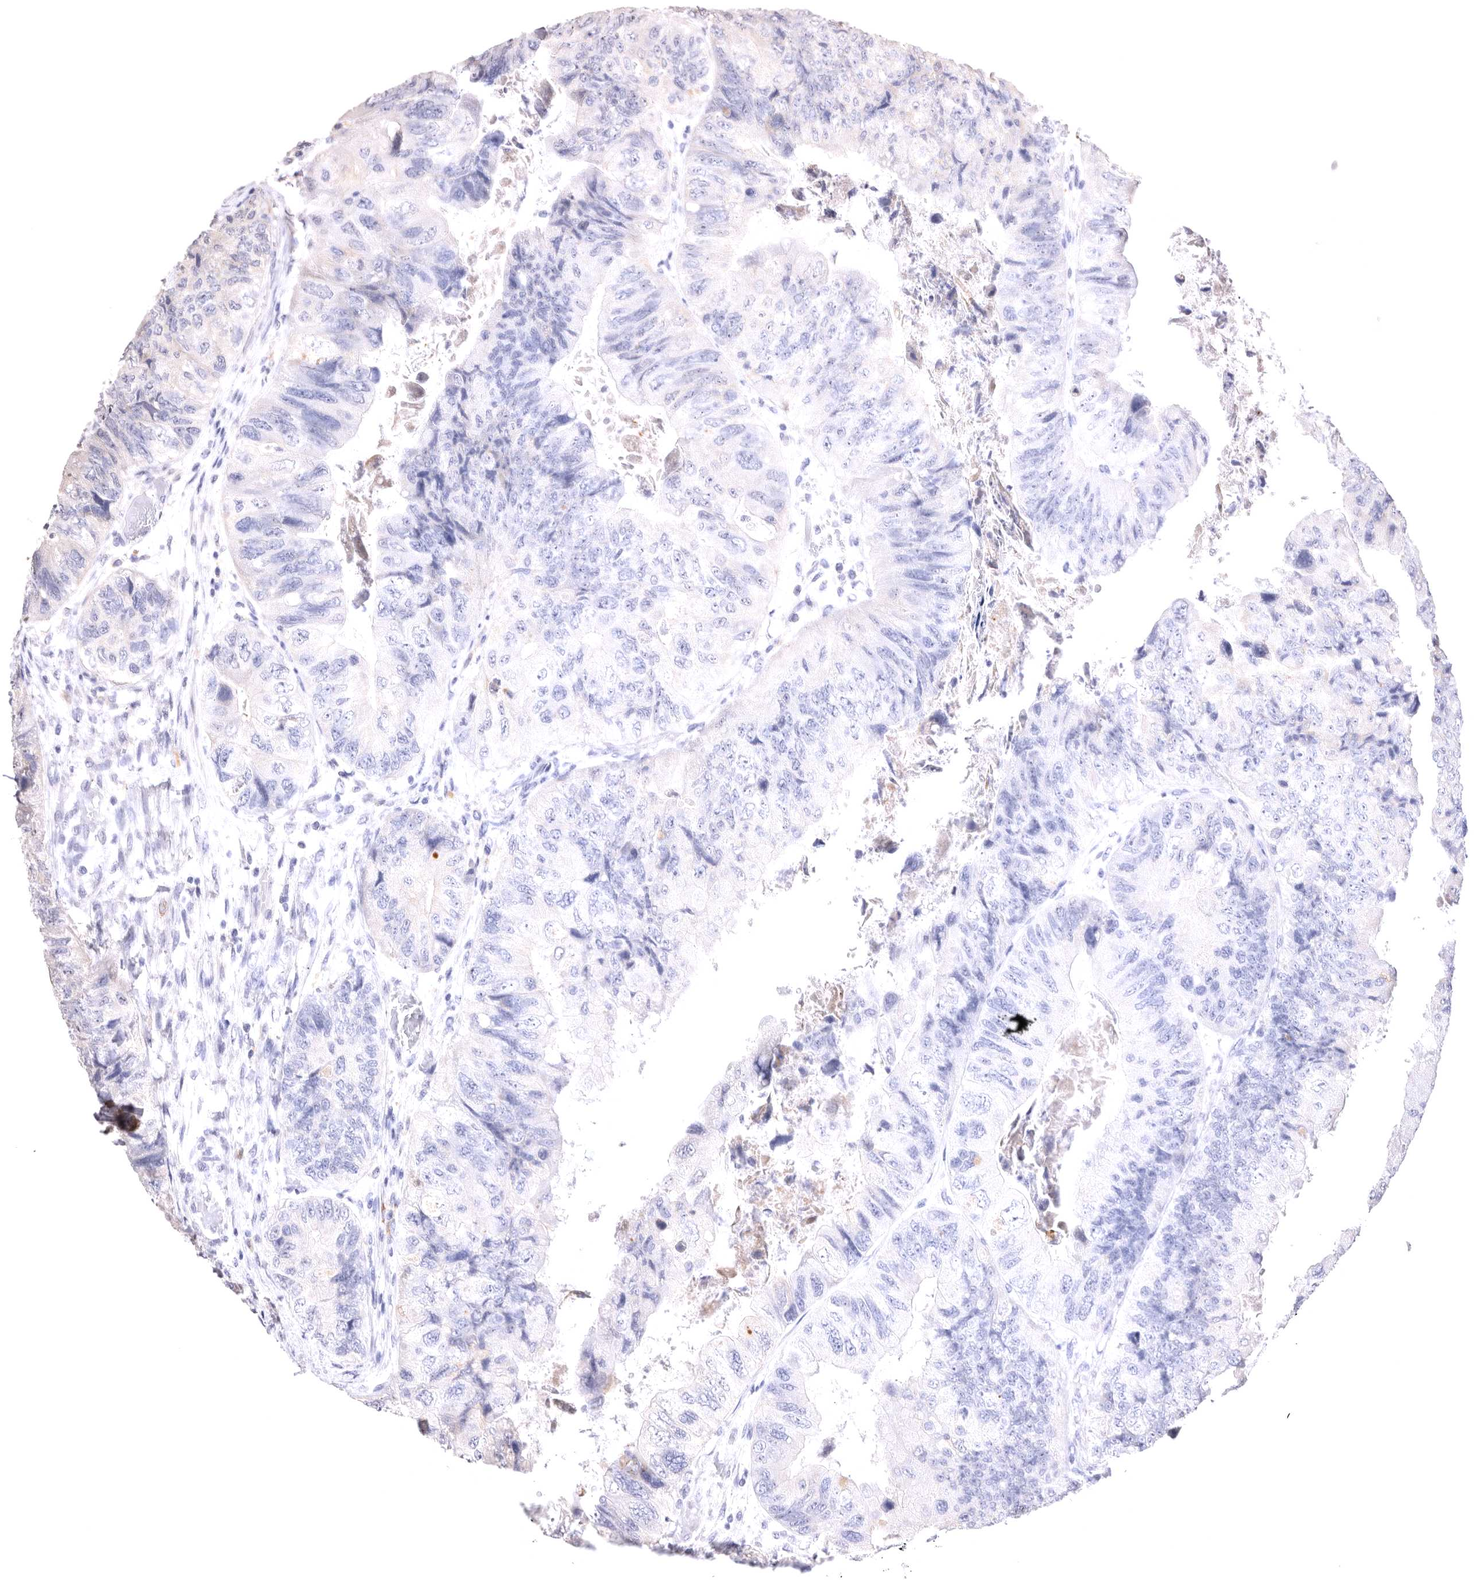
{"staining": {"intensity": "negative", "quantity": "none", "location": "none"}, "tissue": "colorectal cancer", "cell_type": "Tumor cells", "image_type": "cancer", "snomed": [{"axis": "morphology", "description": "Adenocarcinoma, NOS"}, {"axis": "topography", "description": "Rectum"}], "caption": "Immunohistochemistry photomicrograph of human colorectal cancer stained for a protein (brown), which demonstrates no expression in tumor cells. (DAB (3,3'-diaminobenzidine) immunohistochemistry, high magnification).", "gene": "VPS45", "patient": {"sex": "male", "age": 63}}